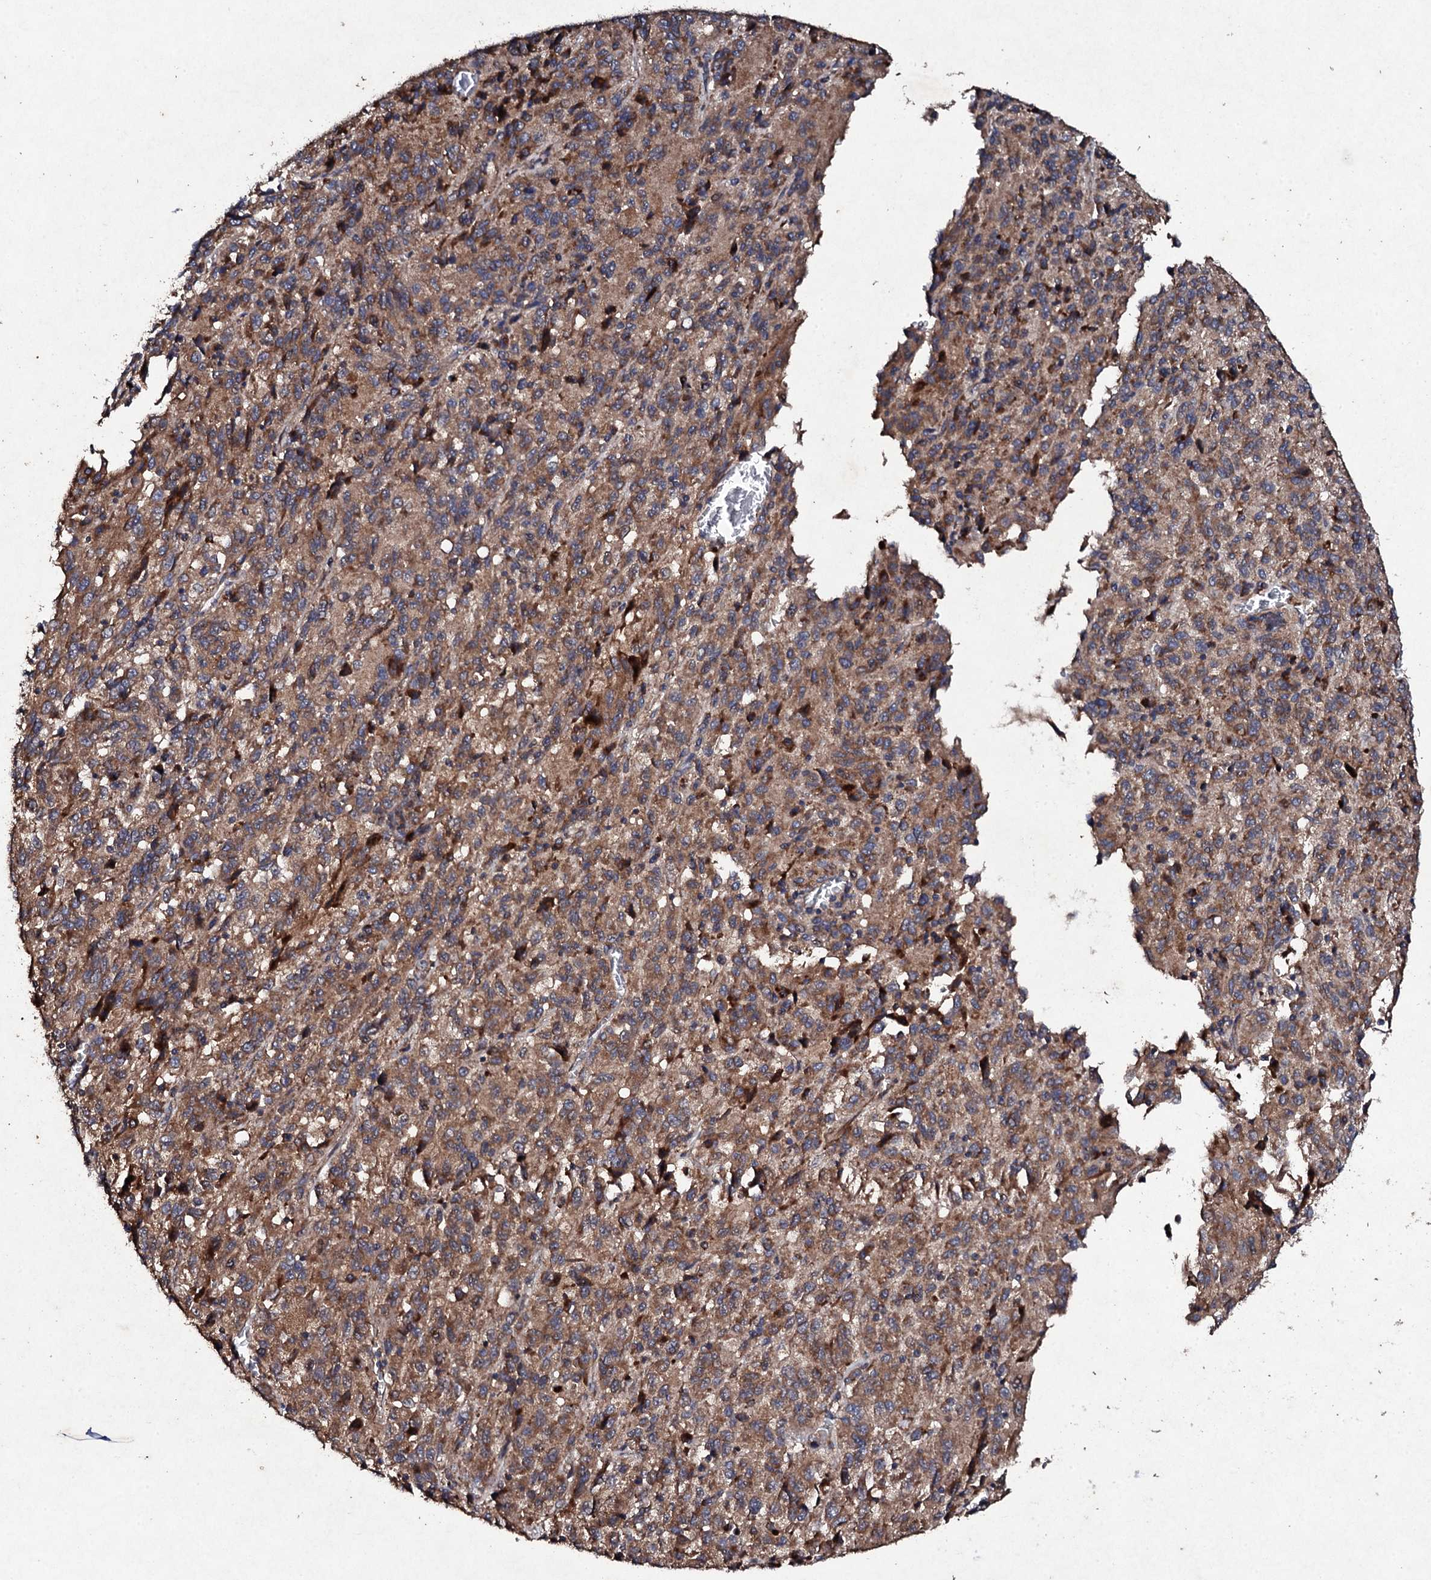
{"staining": {"intensity": "moderate", "quantity": ">75%", "location": "cytoplasmic/membranous"}, "tissue": "melanoma", "cell_type": "Tumor cells", "image_type": "cancer", "snomed": [{"axis": "morphology", "description": "Malignant melanoma, Metastatic site"}, {"axis": "topography", "description": "Lung"}], "caption": "Human malignant melanoma (metastatic site) stained with a protein marker demonstrates moderate staining in tumor cells.", "gene": "MOCOS", "patient": {"sex": "male", "age": 64}}